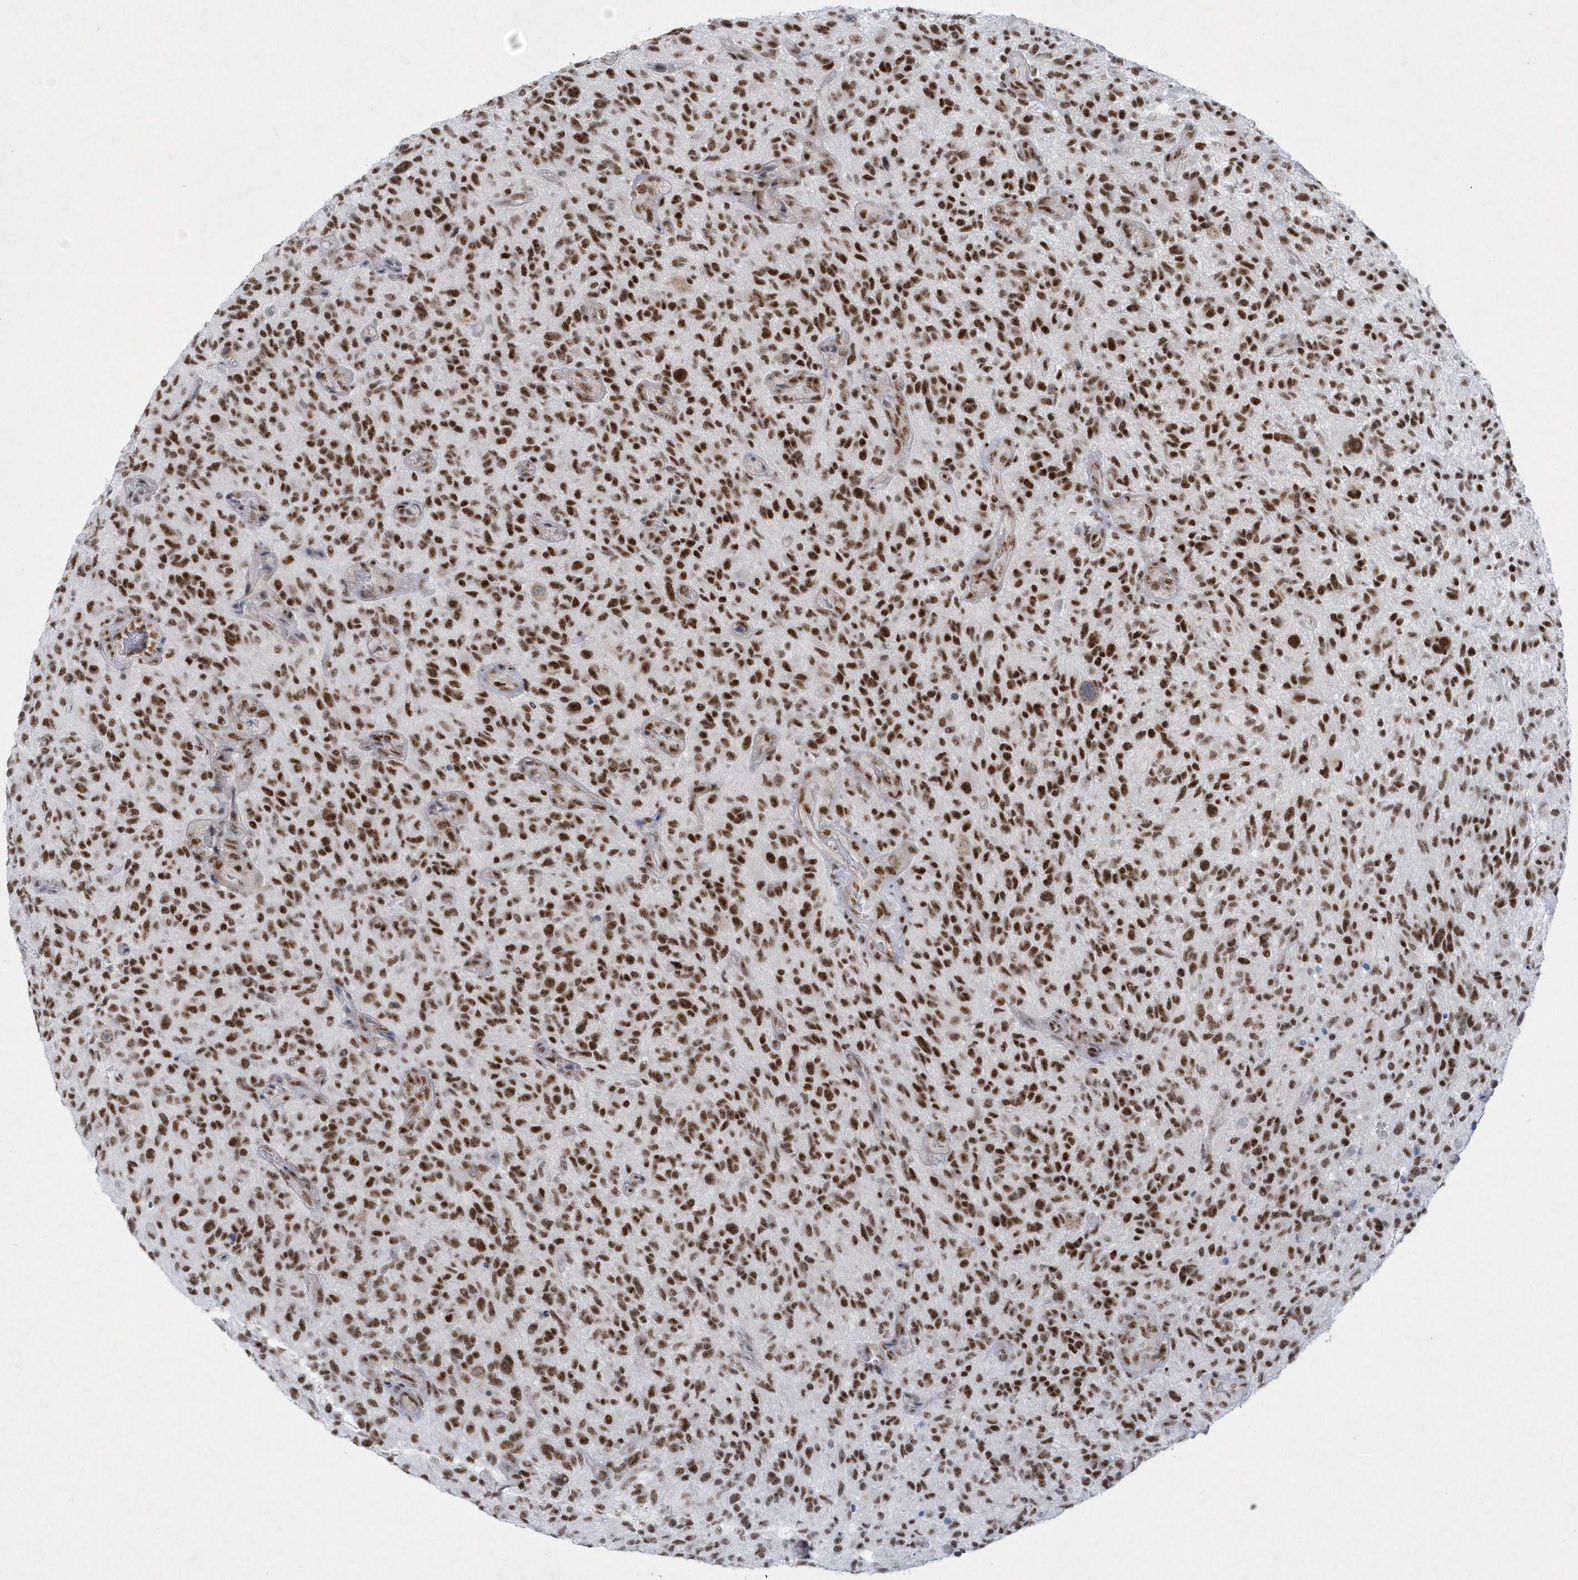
{"staining": {"intensity": "strong", "quantity": ">75%", "location": "nuclear"}, "tissue": "glioma", "cell_type": "Tumor cells", "image_type": "cancer", "snomed": [{"axis": "morphology", "description": "Glioma, malignant, High grade"}, {"axis": "topography", "description": "Brain"}], "caption": "Protein expression analysis of high-grade glioma (malignant) shows strong nuclear expression in about >75% of tumor cells. Using DAB (brown) and hematoxylin (blue) stains, captured at high magnification using brightfield microscopy.", "gene": "DCLRE1A", "patient": {"sex": "male", "age": 47}}